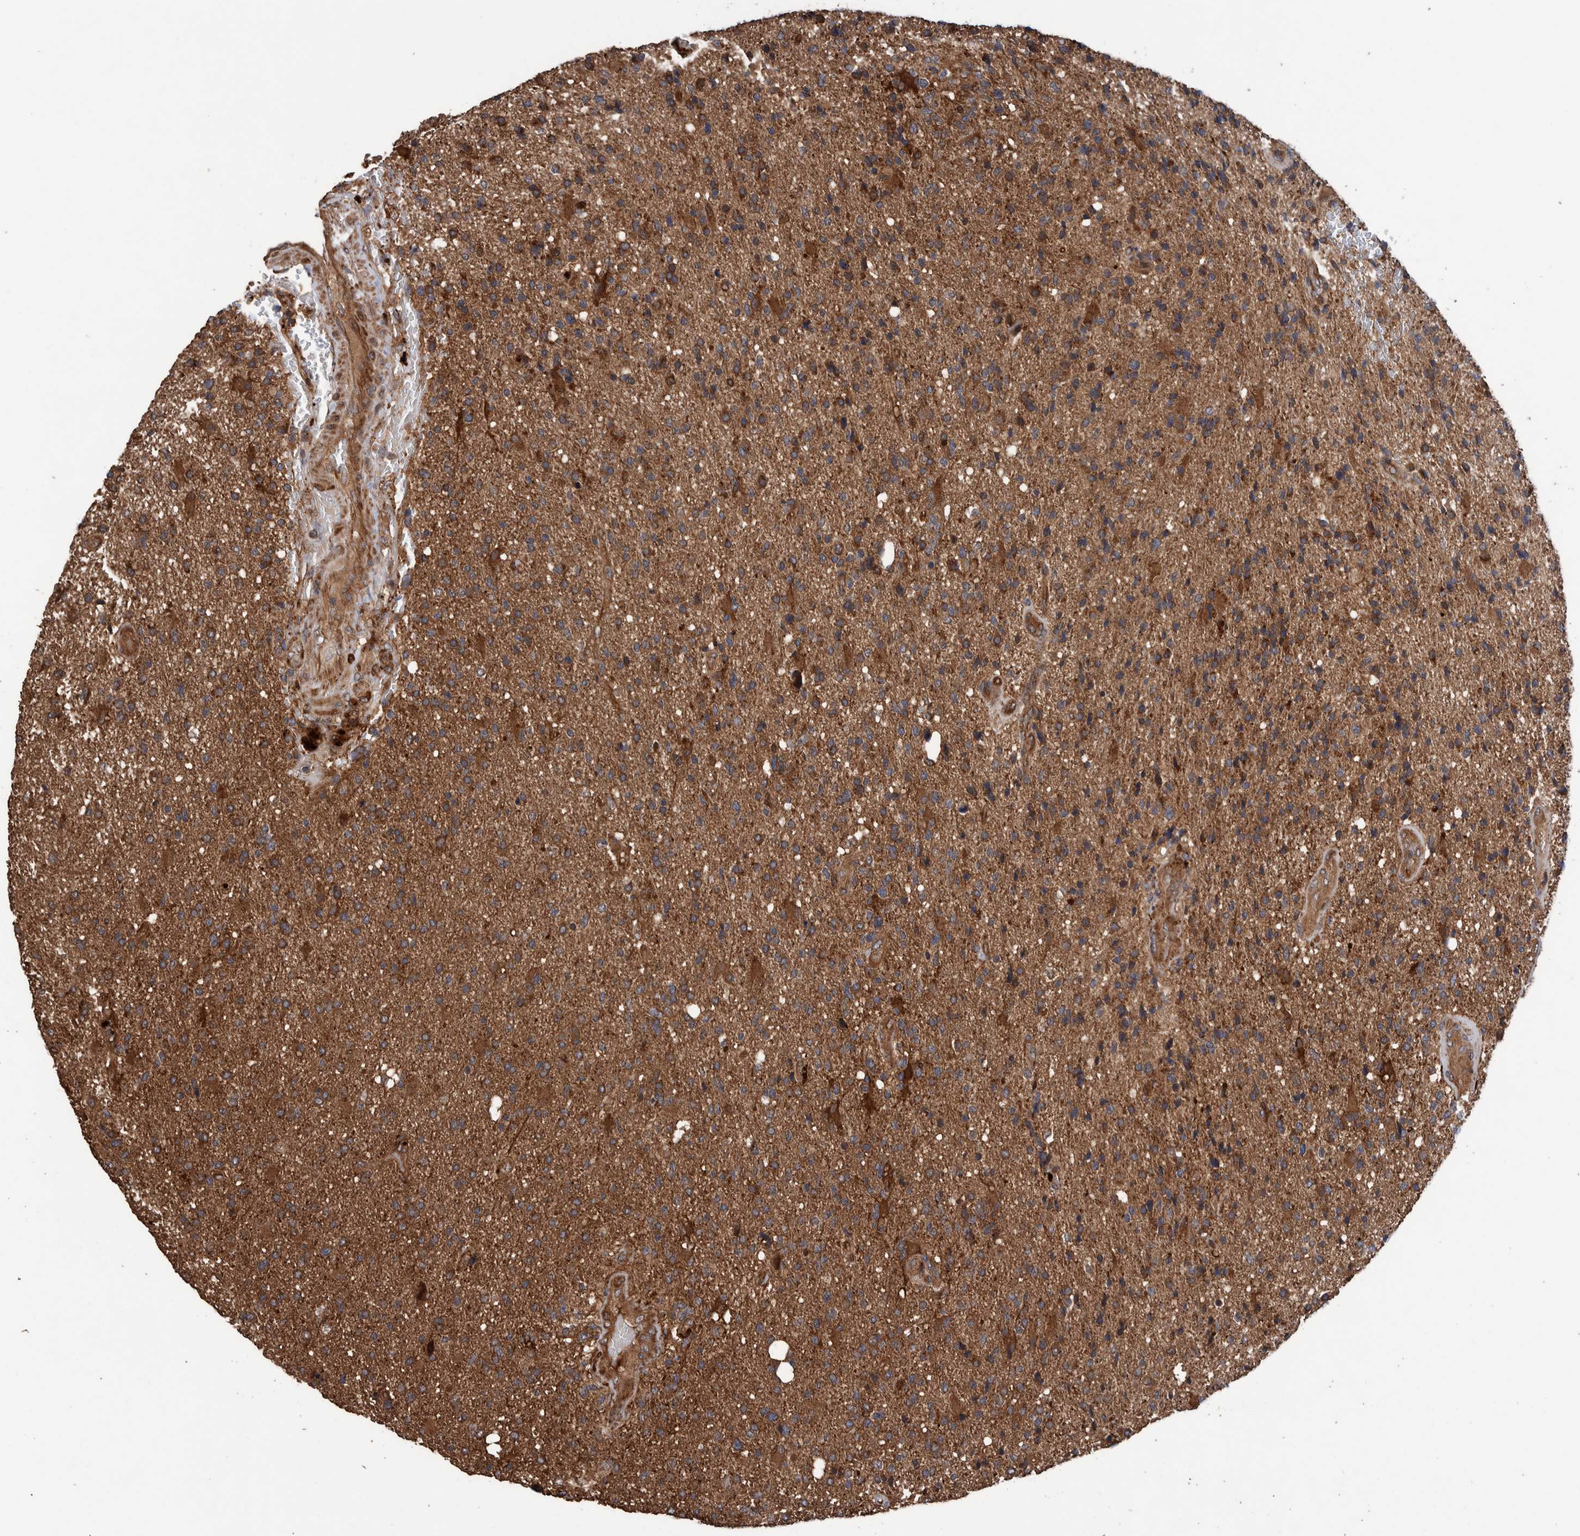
{"staining": {"intensity": "strong", "quantity": ">75%", "location": "cytoplasmic/membranous"}, "tissue": "glioma", "cell_type": "Tumor cells", "image_type": "cancer", "snomed": [{"axis": "morphology", "description": "Glioma, malignant, High grade"}, {"axis": "topography", "description": "Brain"}], "caption": "Immunohistochemistry photomicrograph of neoplastic tissue: human malignant high-grade glioma stained using immunohistochemistry (IHC) reveals high levels of strong protein expression localized specifically in the cytoplasmic/membranous of tumor cells, appearing as a cytoplasmic/membranous brown color.", "gene": "TRIM16", "patient": {"sex": "male", "age": 72}}